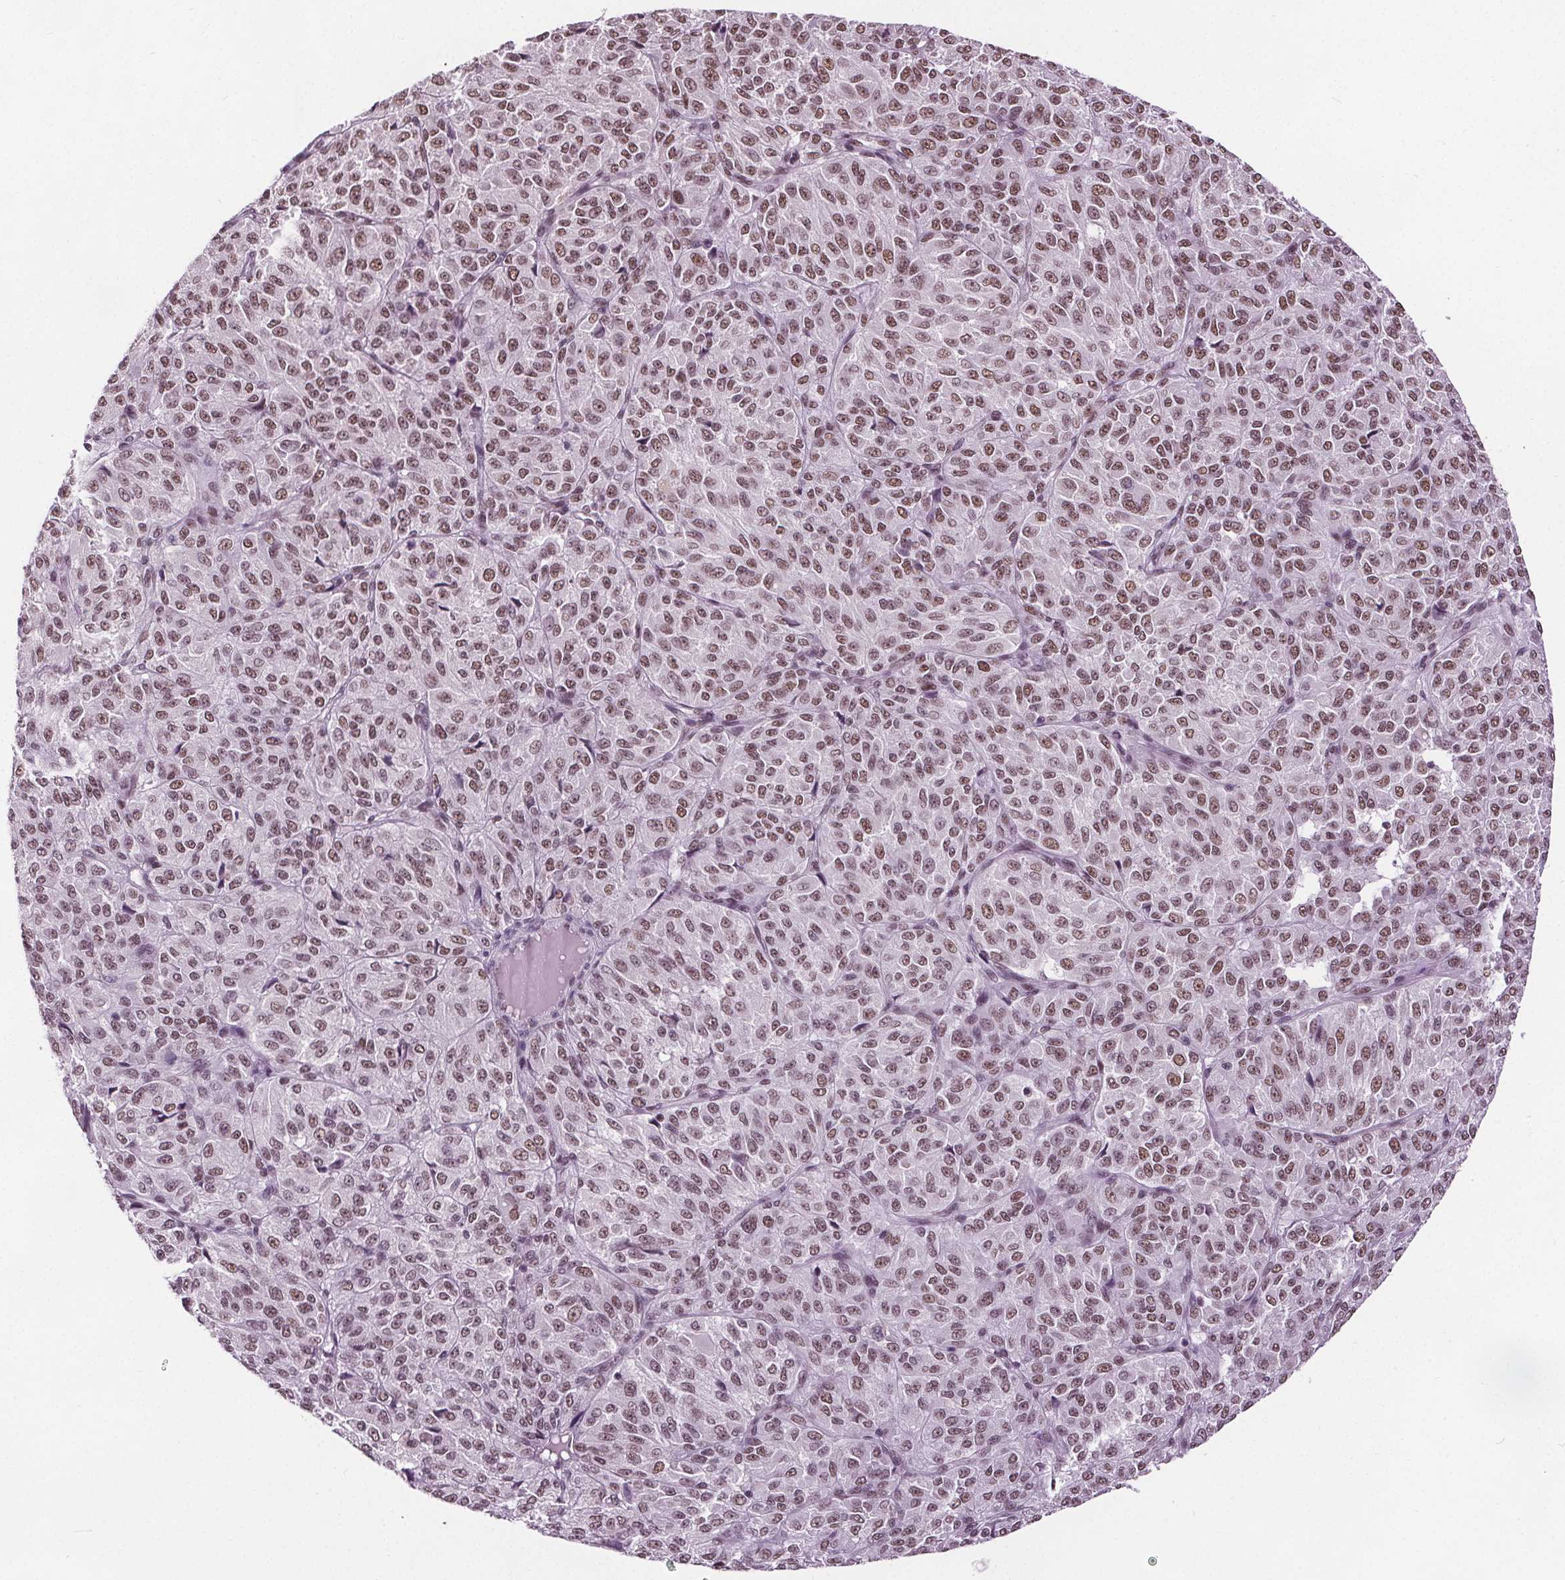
{"staining": {"intensity": "moderate", "quantity": ">75%", "location": "nuclear"}, "tissue": "melanoma", "cell_type": "Tumor cells", "image_type": "cancer", "snomed": [{"axis": "morphology", "description": "Malignant melanoma, Metastatic site"}, {"axis": "topography", "description": "Brain"}], "caption": "The immunohistochemical stain labels moderate nuclear positivity in tumor cells of malignant melanoma (metastatic site) tissue.", "gene": "IWS1", "patient": {"sex": "female", "age": 56}}